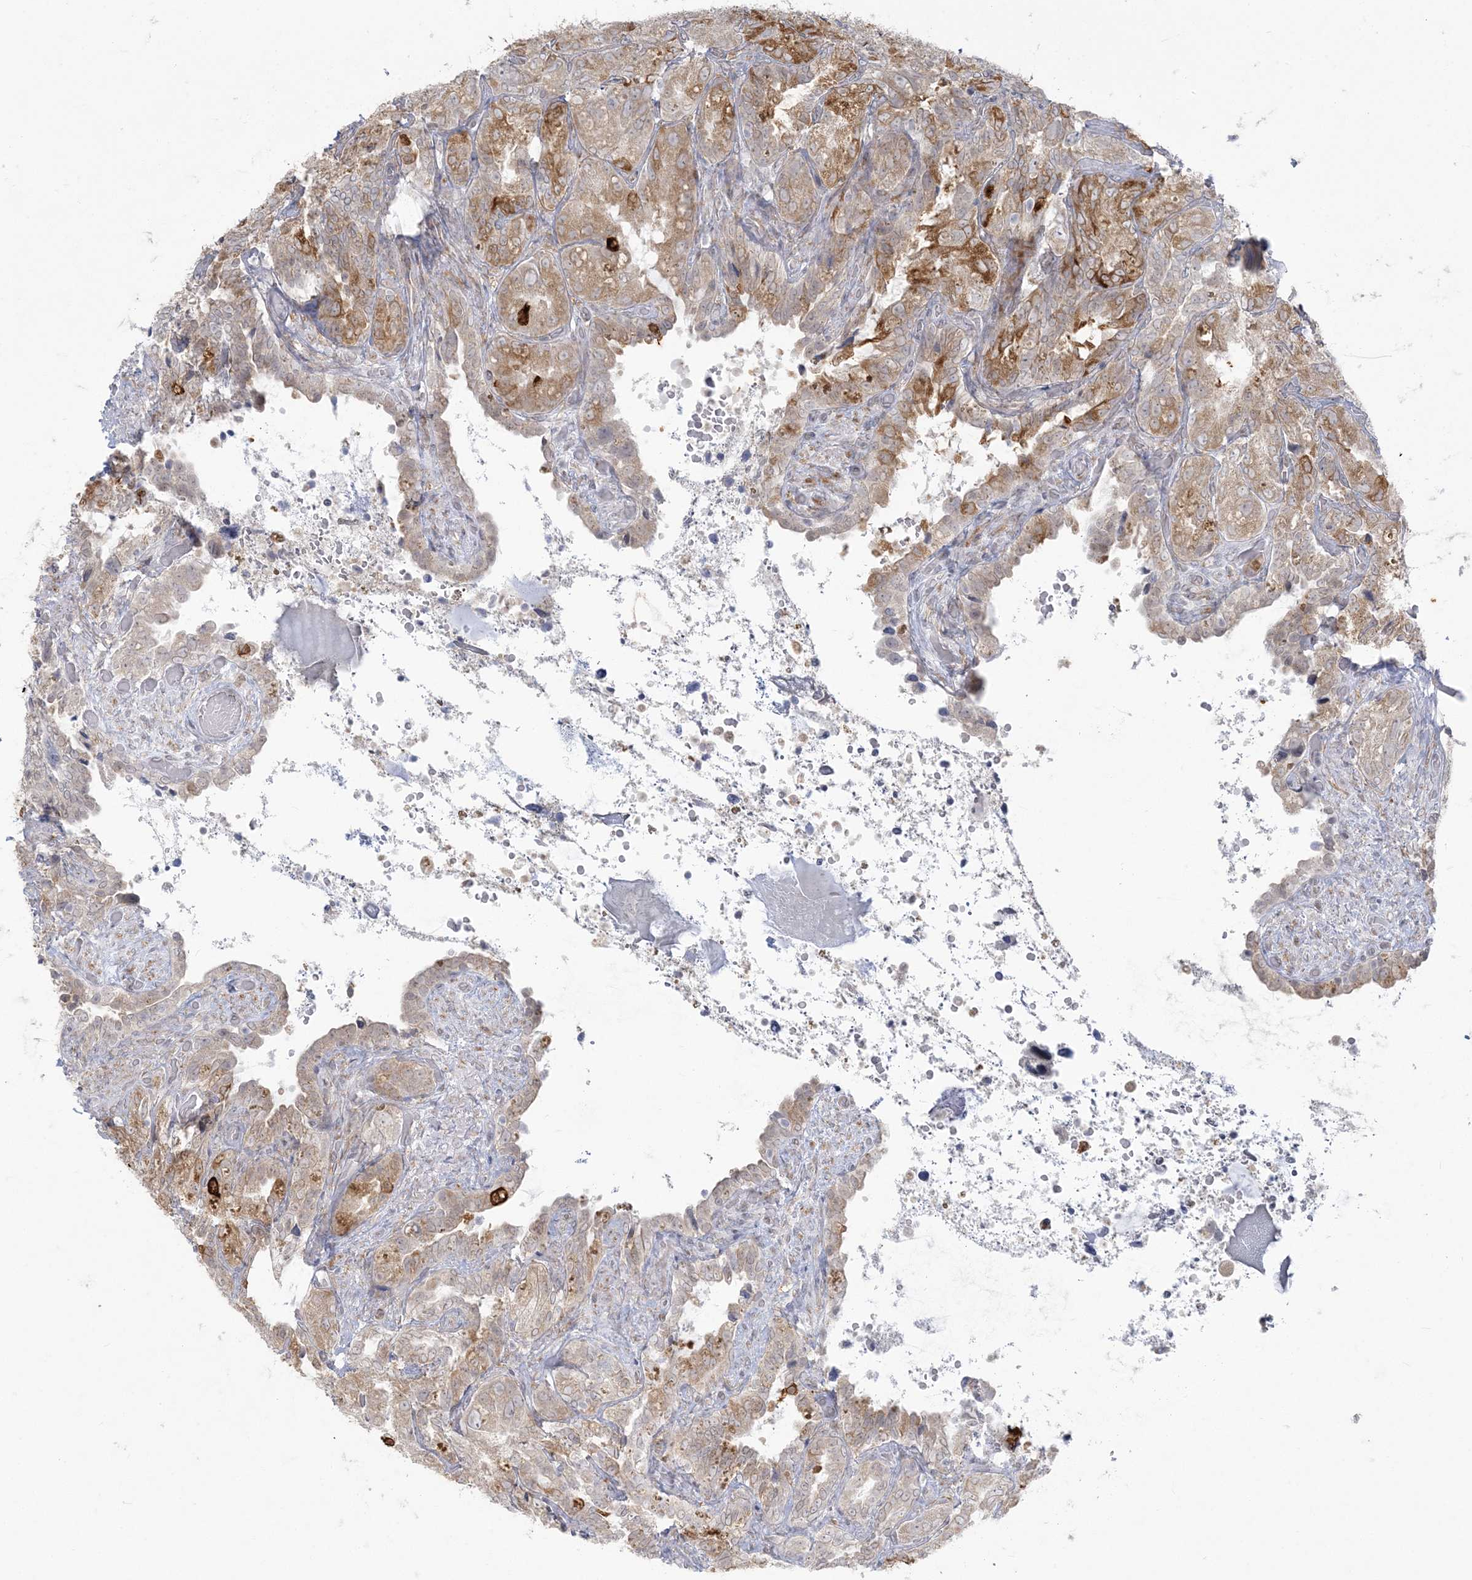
{"staining": {"intensity": "moderate", "quantity": ">75%", "location": "cytoplasmic/membranous"}, "tissue": "seminal vesicle", "cell_type": "Glandular cells", "image_type": "normal", "snomed": [{"axis": "morphology", "description": "Normal tissue, NOS"}, {"axis": "topography", "description": "Seminal veicle"}, {"axis": "topography", "description": "Peripheral nerve tissue"}], "caption": "A high-resolution image shows immunohistochemistry staining of benign seminal vesicle, which demonstrates moderate cytoplasmic/membranous staining in about >75% of glandular cells. The staining is performed using DAB brown chromogen to label protein expression. The nuclei are counter-stained blue using hematoxylin.", "gene": "ZC3H6", "patient": {"sex": "male", "age": 67}}